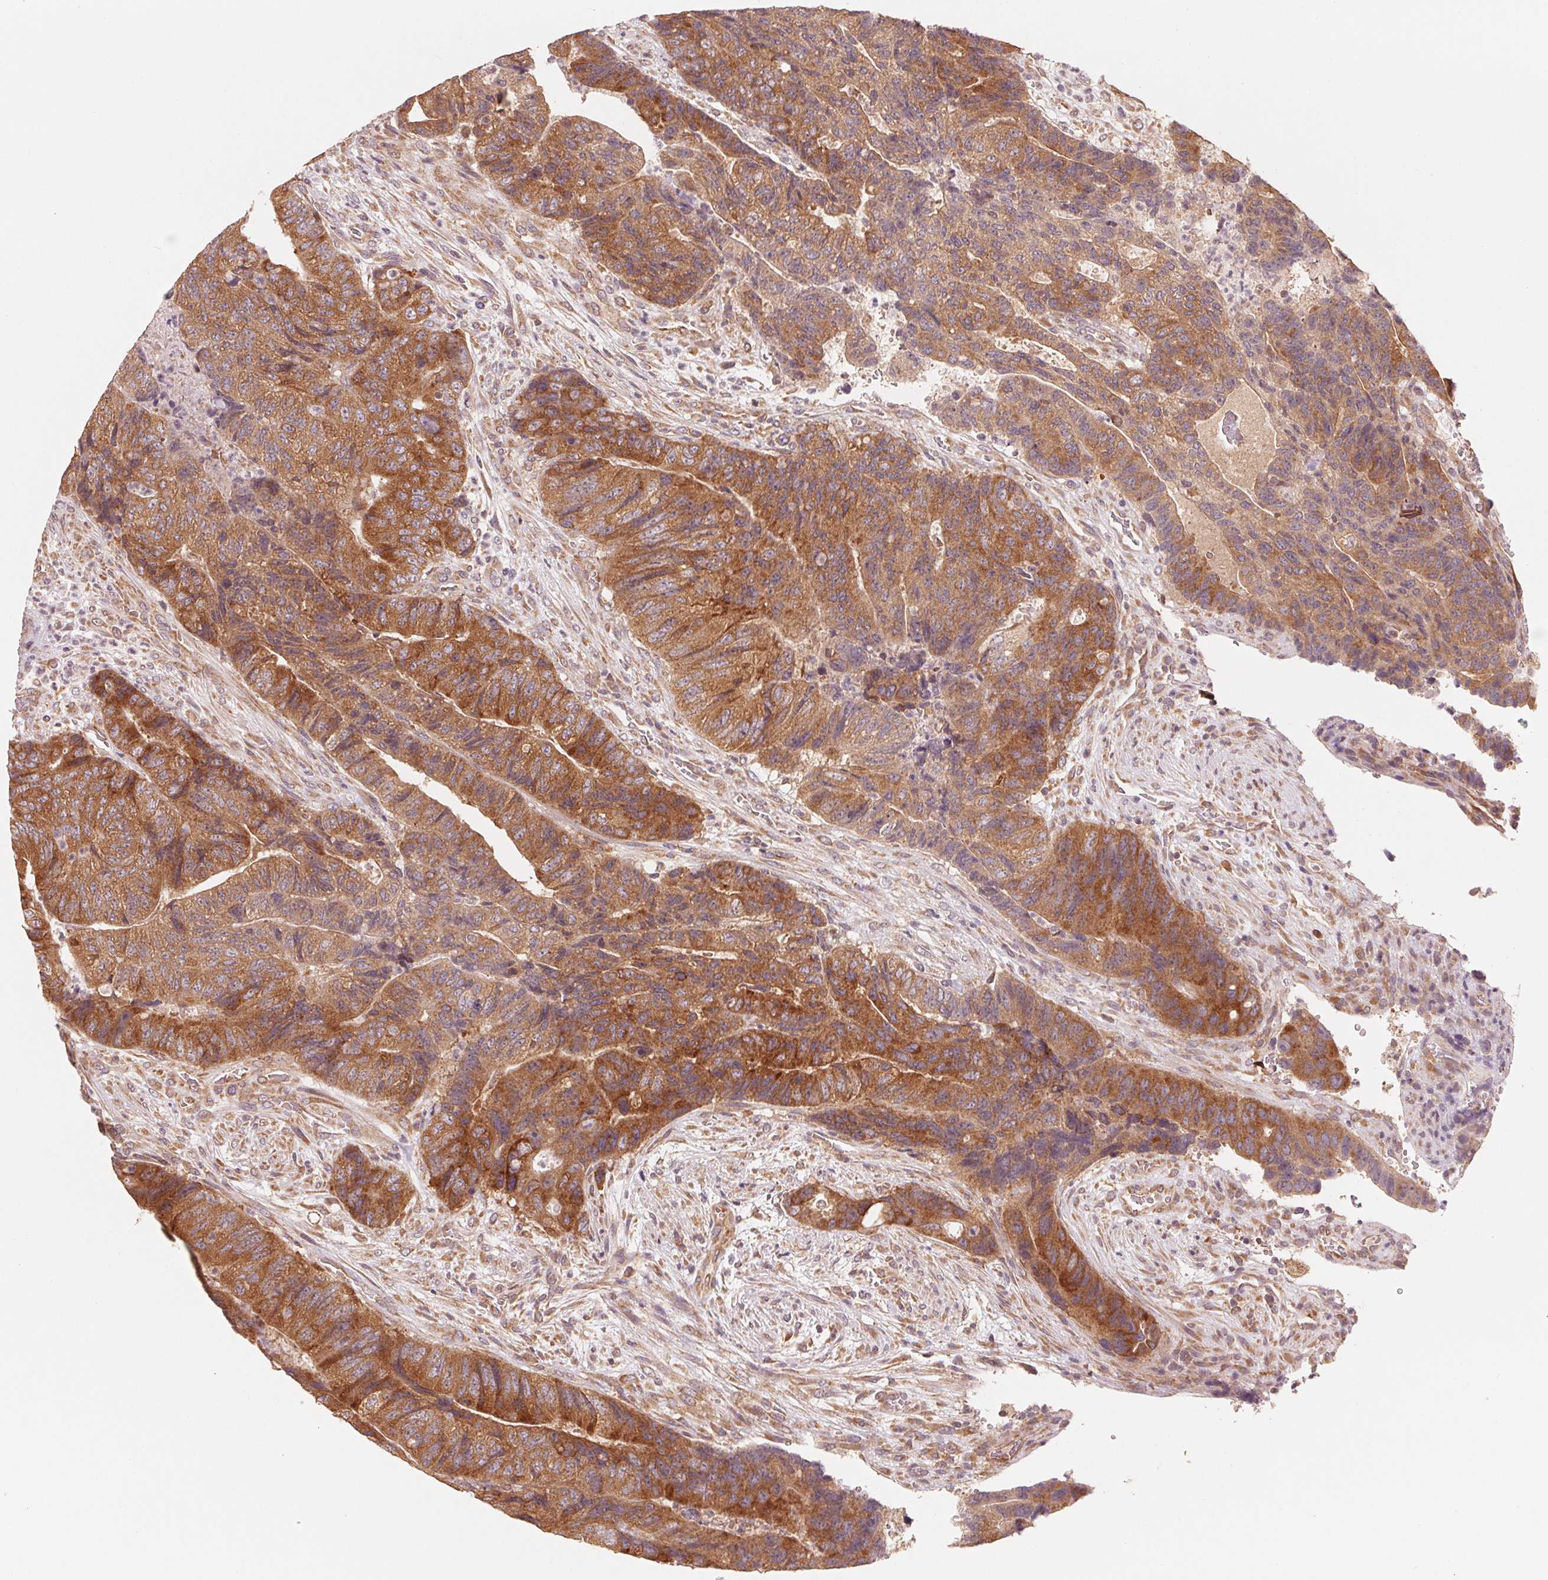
{"staining": {"intensity": "strong", "quantity": ">75%", "location": "cytoplasmic/membranous"}, "tissue": "colorectal cancer", "cell_type": "Tumor cells", "image_type": "cancer", "snomed": [{"axis": "morphology", "description": "Normal tissue, NOS"}, {"axis": "morphology", "description": "Adenocarcinoma, NOS"}, {"axis": "topography", "description": "Colon"}], "caption": "Colorectal cancer stained with DAB (3,3'-diaminobenzidine) immunohistochemistry demonstrates high levels of strong cytoplasmic/membranous staining in approximately >75% of tumor cells.", "gene": "GIGYF2", "patient": {"sex": "female", "age": 48}}